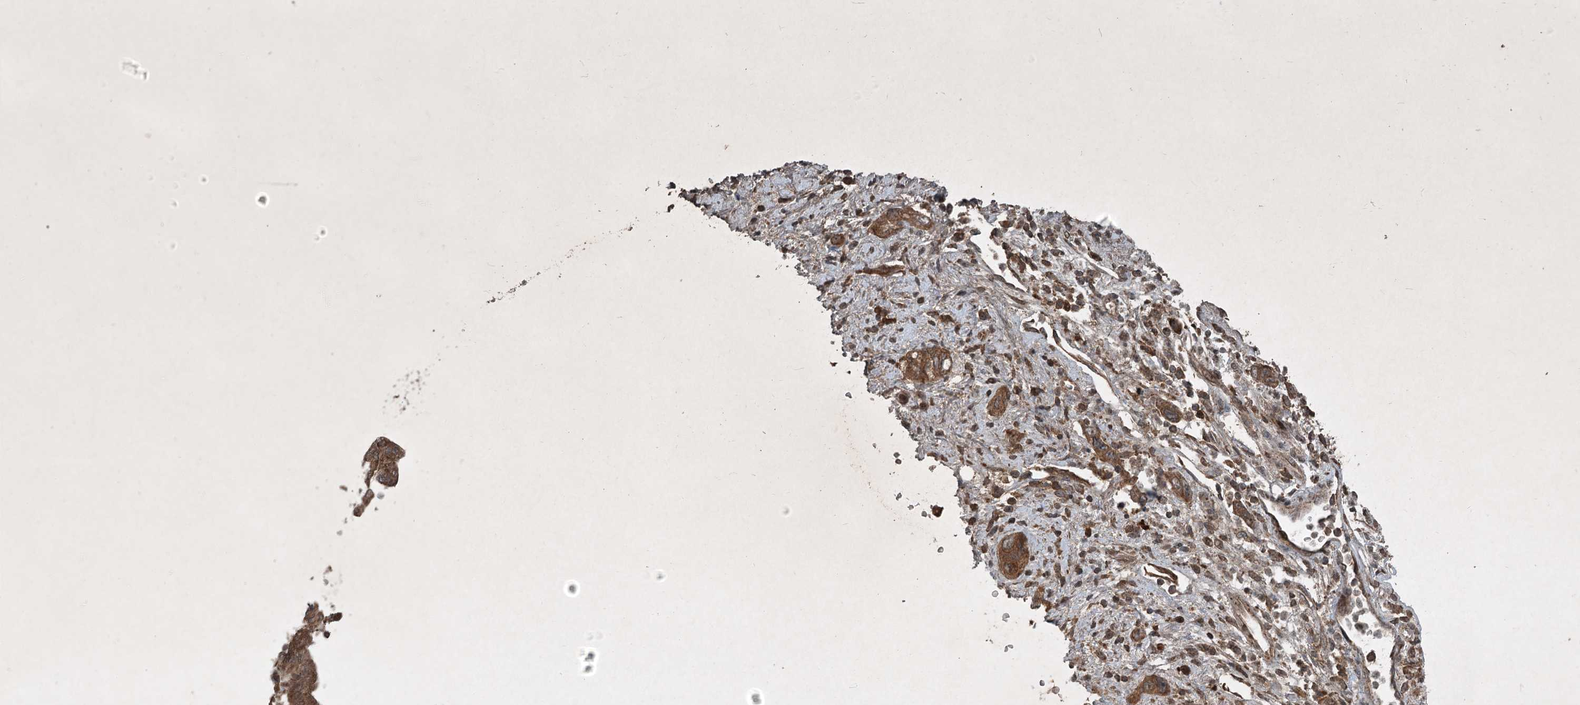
{"staining": {"intensity": "moderate", "quantity": ">75%", "location": "cytoplasmic/membranous"}, "tissue": "pancreatic cancer", "cell_type": "Tumor cells", "image_type": "cancer", "snomed": [{"axis": "morphology", "description": "Adenocarcinoma, NOS"}, {"axis": "topography", "description": "Pancreas"}], "caption": "This is a photomicrograph of immunohistochemistry staining of pancreatic cancer (adenocarcinoma), which shows moderate expression in the cytoplasmic/membranous of tumor cells.", "gene": "UNC93A", "patient": {"sex": "female", "age": 73}}